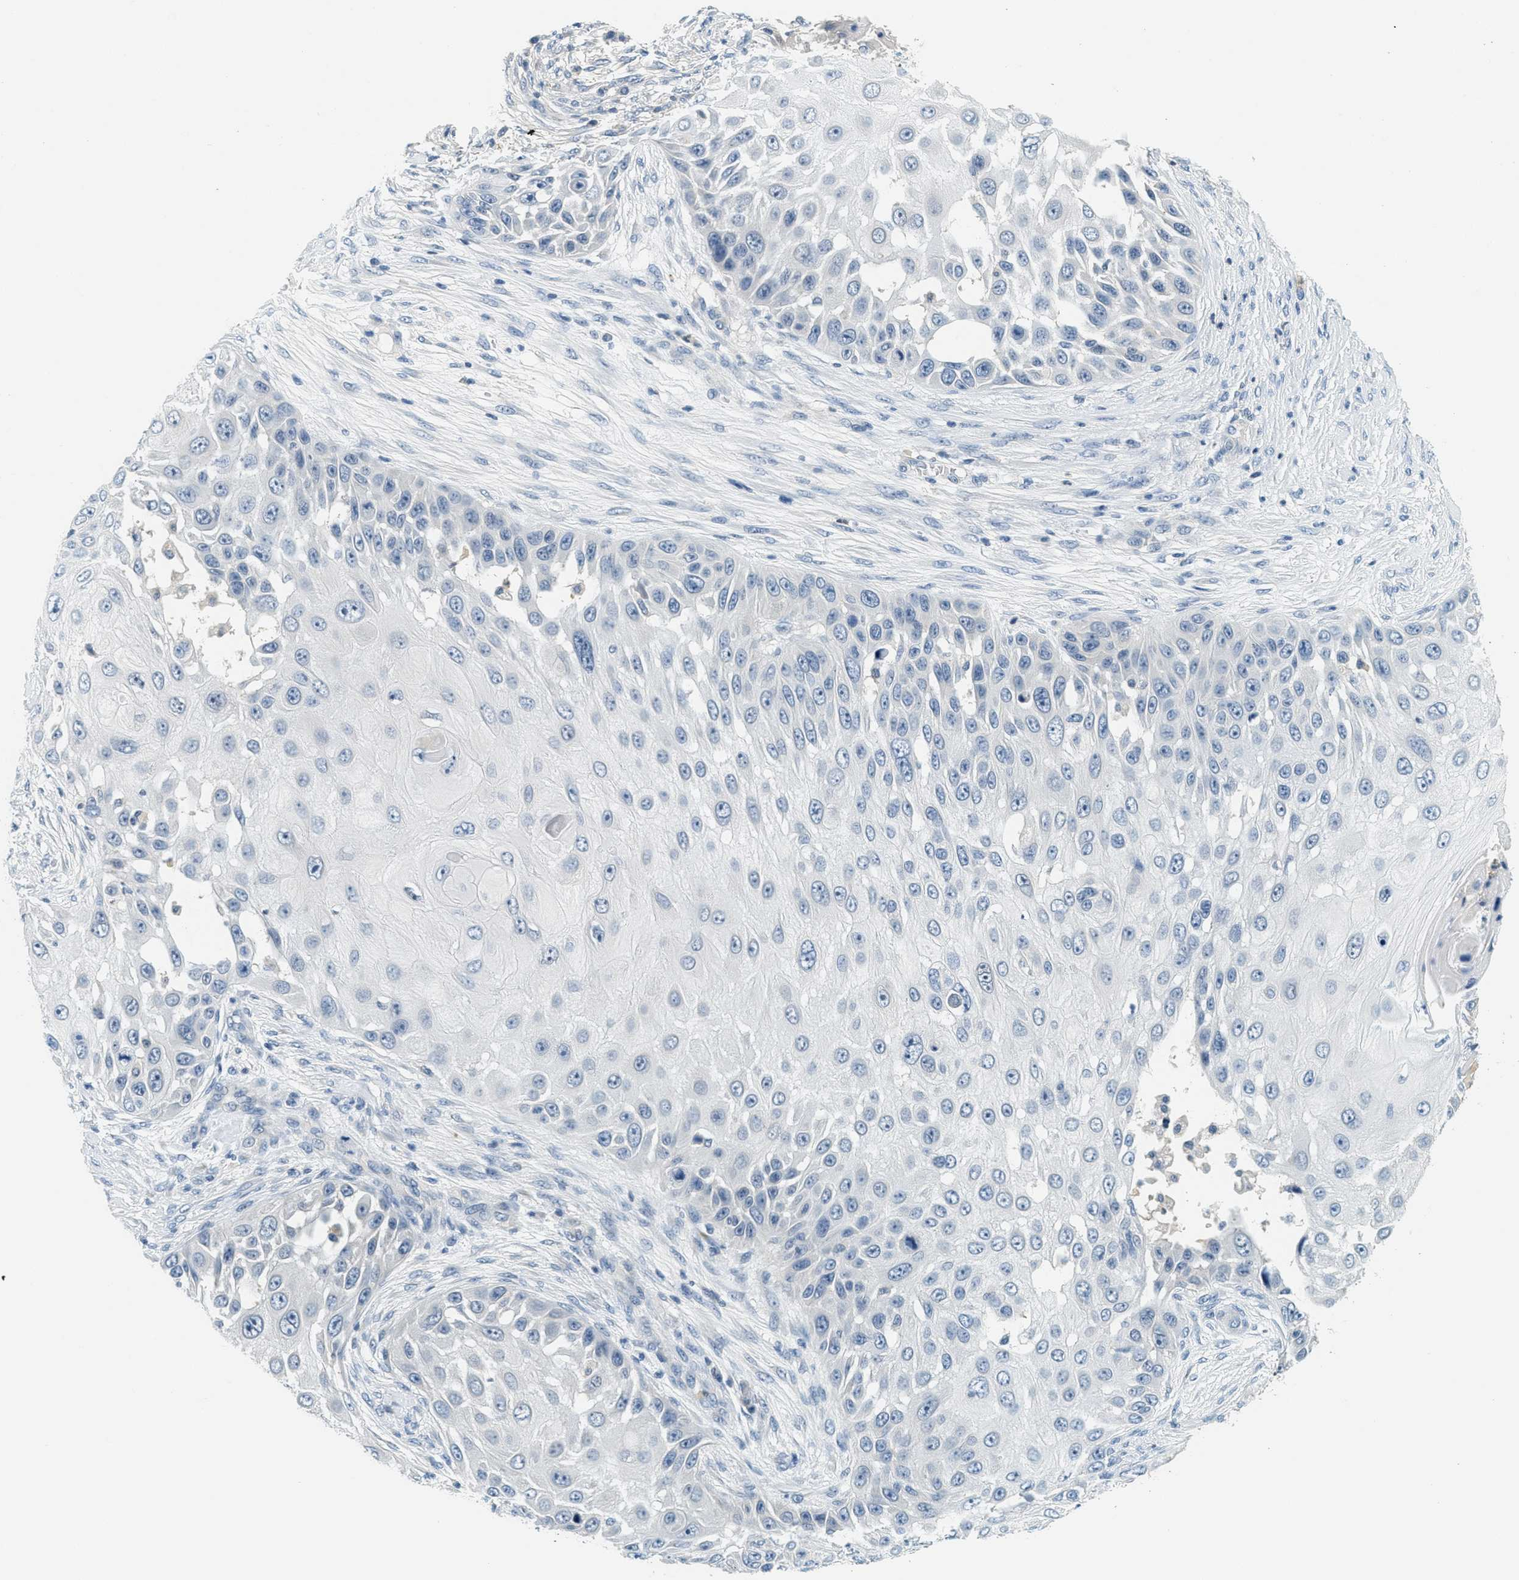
{"staining": {"intensity": "negative", "quantity": "none", "location": "none"}, "tissue": "skin cancer", "cell_type": "Tumor cells", "image_type": "cancer", "snomed": [{"axis": "morphology", "description": "Squamous cell carcinoma, NOS"}, {"axis": "topography", "description": "Skin"}], "caption": "This is an IHC photomicrograph of human skin cancer (squamous cell carcinoma). There is no expression in tumor cells.", "gene": "RASGRP2", "patient": {"sex": "female", "age": 44}}